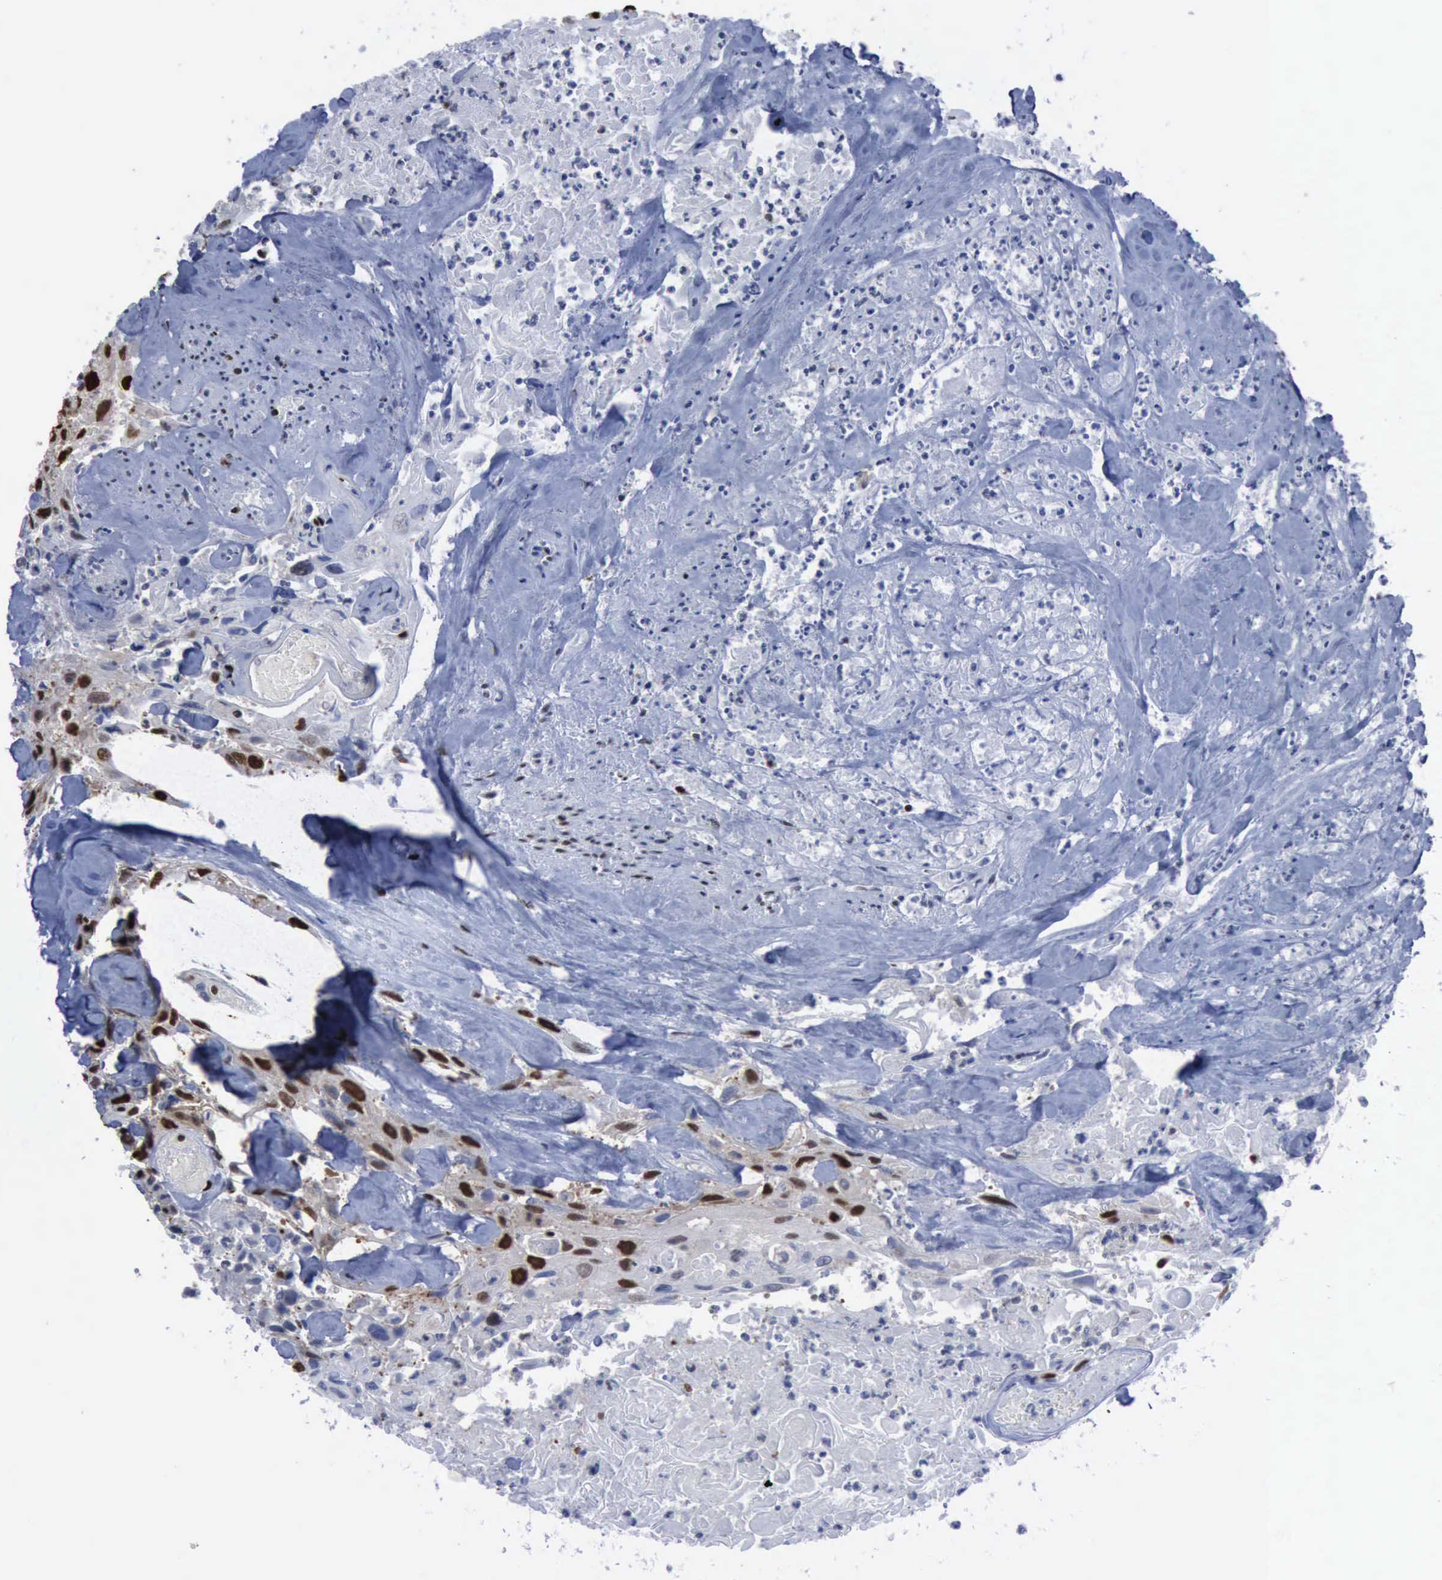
{"staining": {"intensity": "strong", "quantity": "25%-75%", "location": "cytoplasmic/membranous,nuclear"}, "tissue": "urothelial cancer", "cell_type": "Tumor cells", "image_type": "cancer", "snomed": [{"axis": "morphology", "description": "Urothelial carcinoma, High grade"}, {"axis": "topography", "description": "Urinary bladder"}], "caption": "IHC of human urothelial cancer demonstrates high levels of strong cytoplasmic/membranous and nuclear expression in about 25%-75% of tumor cells.", "gene": "PCNA", "patient": {"sex": "female", "age": 84}}